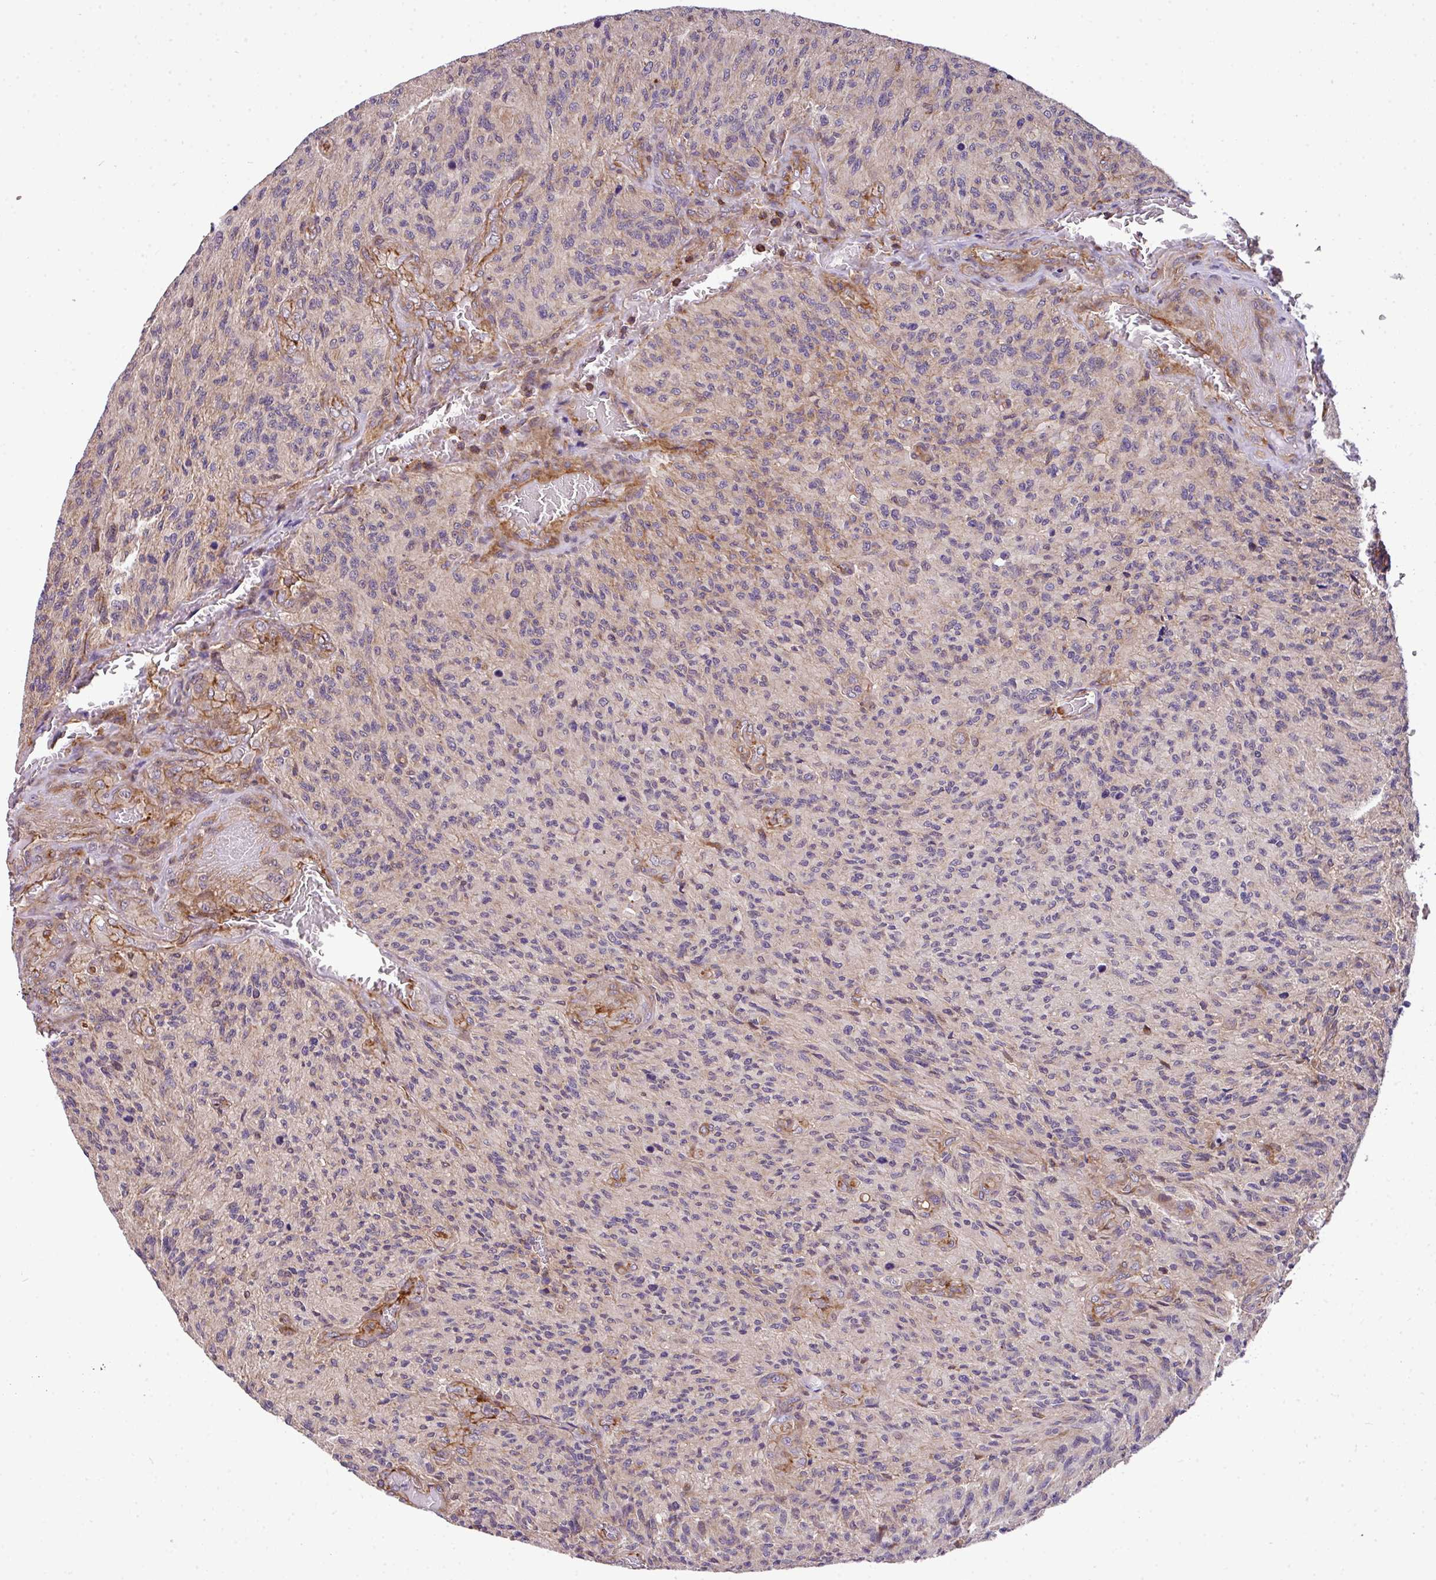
{"staining": {"intensity": "negative", "quantity": "none", "location": "none"}, "tissue": "glioma", "cell_type": "Tumor cells", "image_type": "cancer", "snomed": [{"axis": "morphology", "description": "Normal tissue, NOS"}, {"axis": "morphology", "description": "Glioma, malignant, High grade"}, {"axis": "topography", "description": "Cerebral cortex"}], "caption": "Glioma was stained to show a protein in brown. There is no significant positivity in tumor cells. The staining was performed using DAB (3,3'-diaminobenzidine) to visualize the protein expression in brown, while the nuclei were stained in blue with hematoxylin (Magnification: 20x).", "gene": "CASS4", "patient": {"sex": "male", "age": 56}}